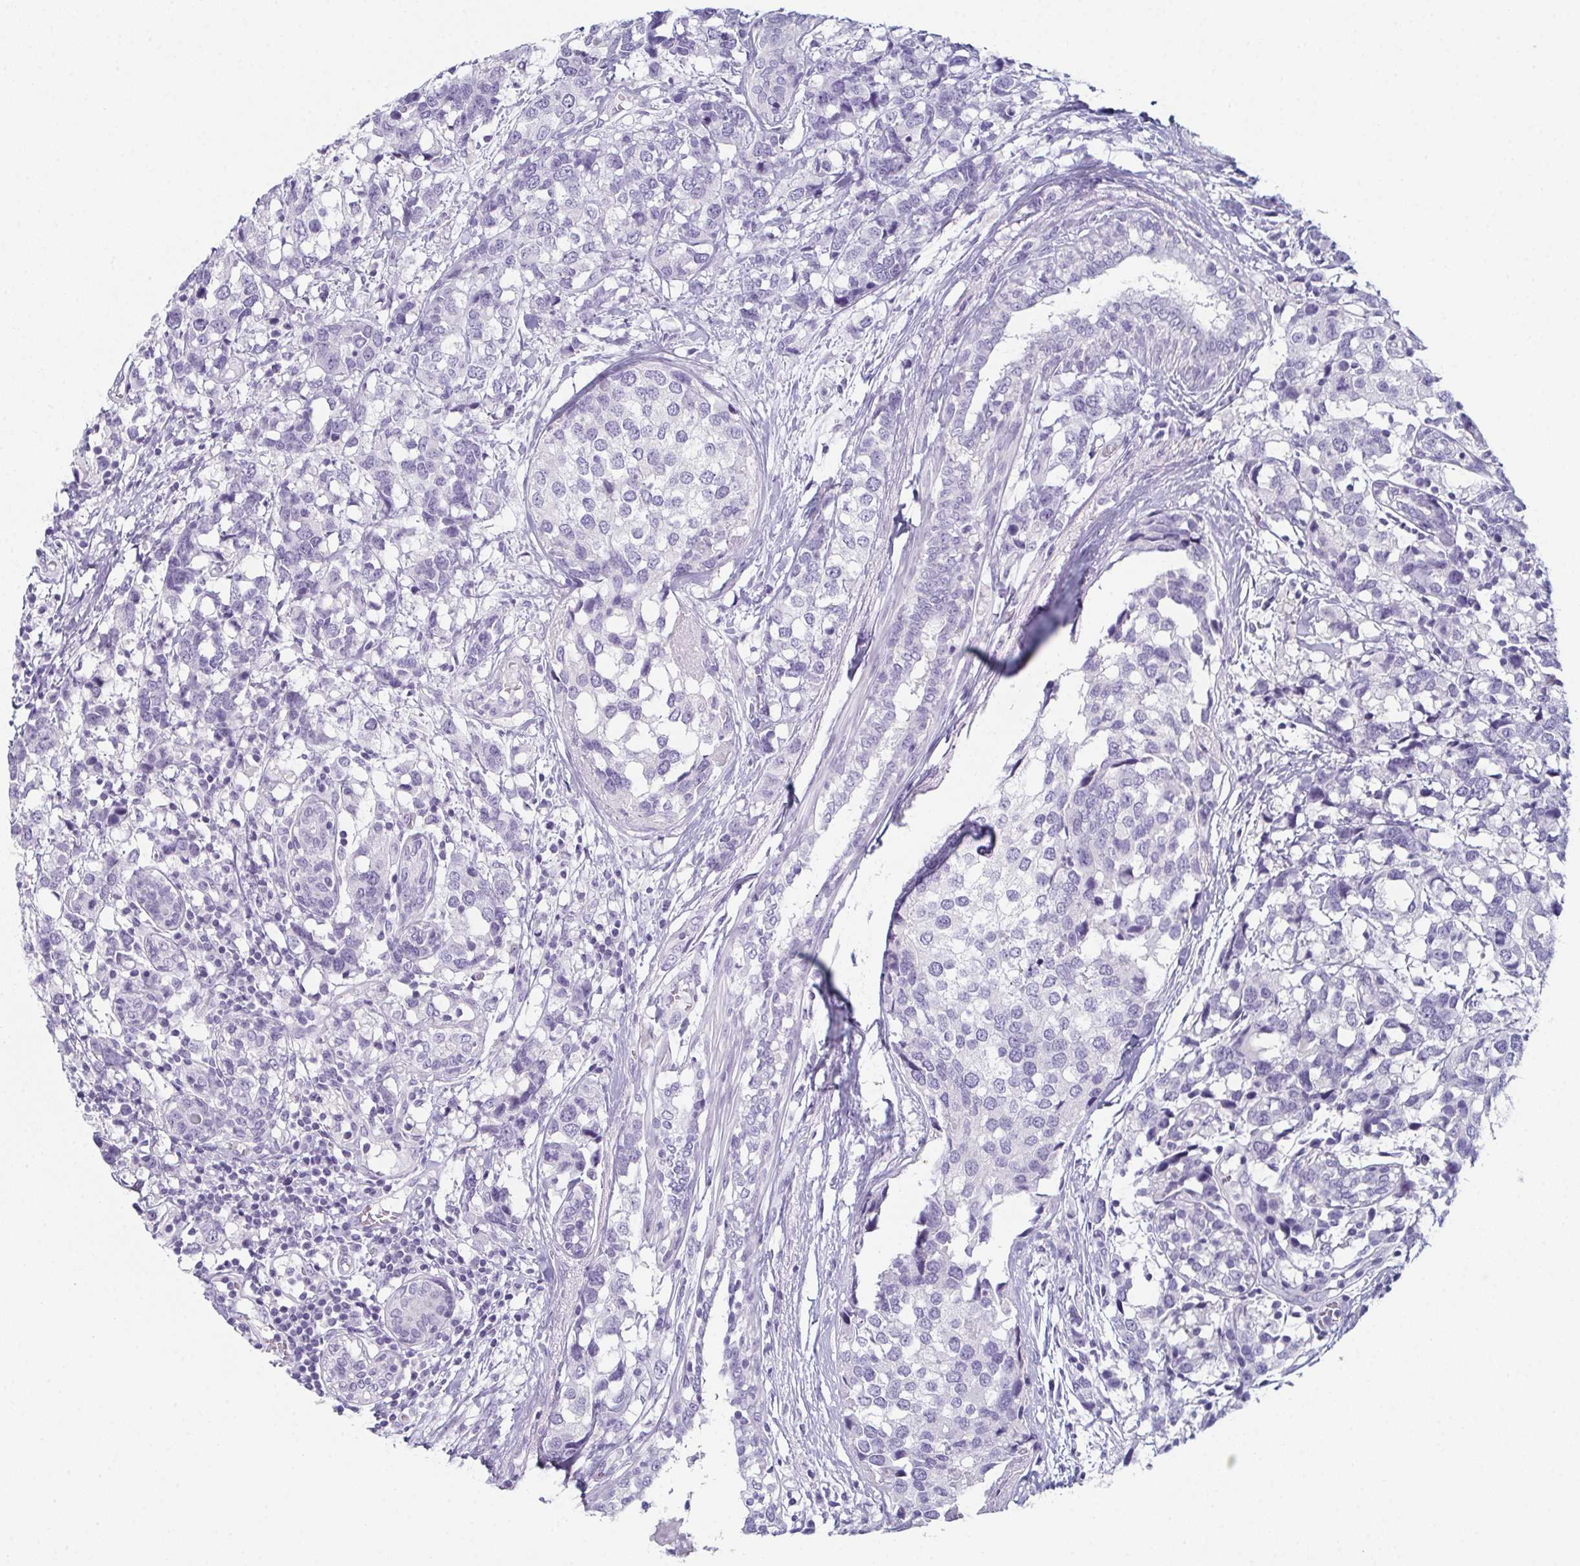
{"staining": {"intensity": "negative", "quantity": "none", "location": "none"}, "tissue": "breast cancer", "cell_type": "Tumor cells", "image_type": "cancer", "snomed": [{"axis": "morphology", "description": "Lobular carcinoma"}, {"axis": "topography", "description": "Breast"}], "caption": "Tumor cells are negative for protein expression in human breast cancer (lobular carcinoma).", "gene": "ENKUR", "patient": {"sex": "female", "age": 59}}